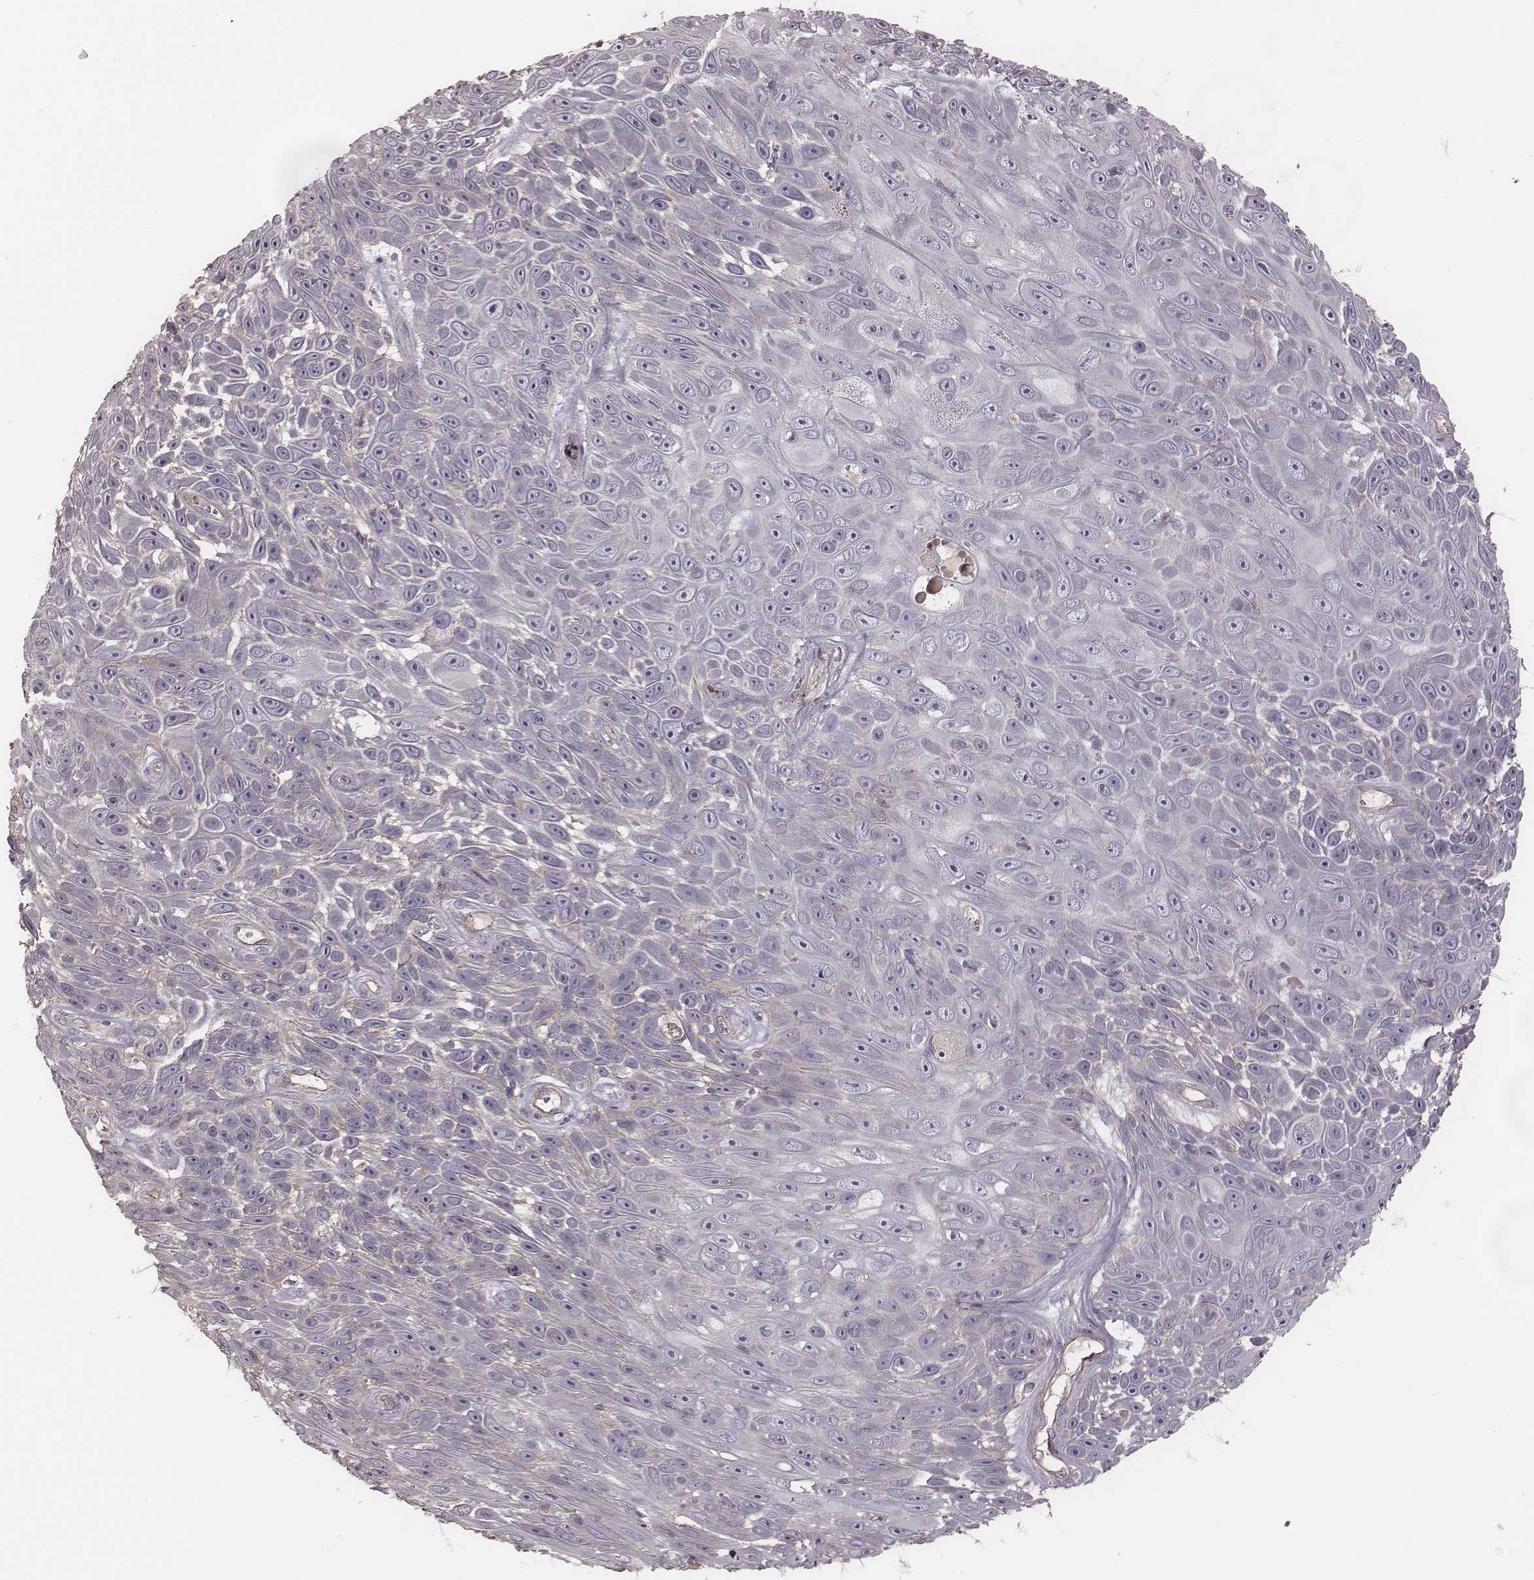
{"staining": {"intensity": "negative", "quantity": "none", "location": "none"}, "tissue": "skin cancer", "cell_type": "Tumor cells", "image_type": "cancer", "snomed": [{"axis": "morphology", "description": "Squamous cell carcinoma, NOS"}, {"axis": "topography", "description": "Skin"}], "caption": "DAB (3,3'-diaminobenzidine) immunohistochemical staining of squamous cell carcinoma (skin) displays no significant expression in tumor cells.", "gene": "OTOGL", "patient": {"sex": "male", "age": 82}}